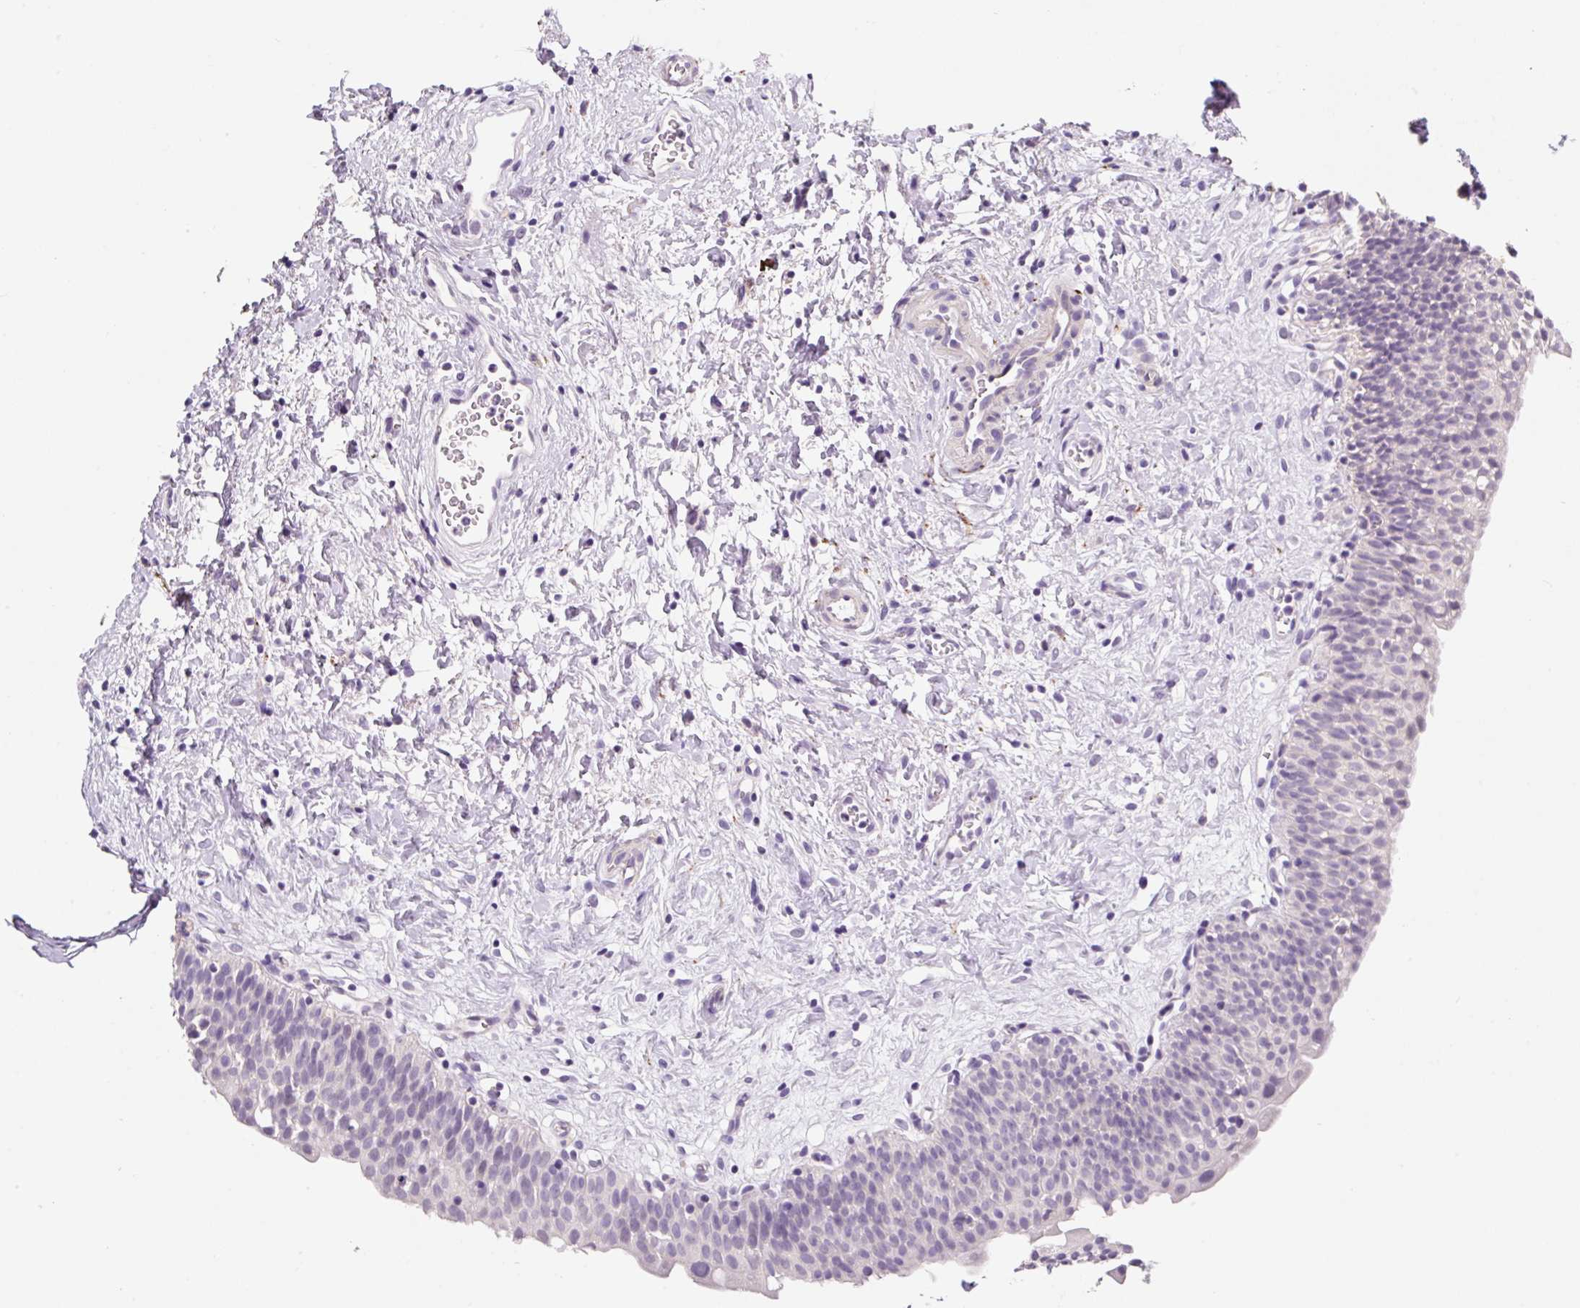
{"staining": {"intensity": "negative", "quantity": "none", "location": "none"}, "tissue": "urinary bladder", "cell_type": "Urothelial cells", "image_type": "normal", "snomed": [{"axis": "morphology", "description": "Normal tissue, NOS"}, {"axis": "topography", "description": "Urinary bladder"}], "caption": "Immunohistochemistry of unremarkable urinary bladder exhibits no staining in urothelial cells.", "gene": "SYP", "patient": {"sex": "male", "age": 51}}